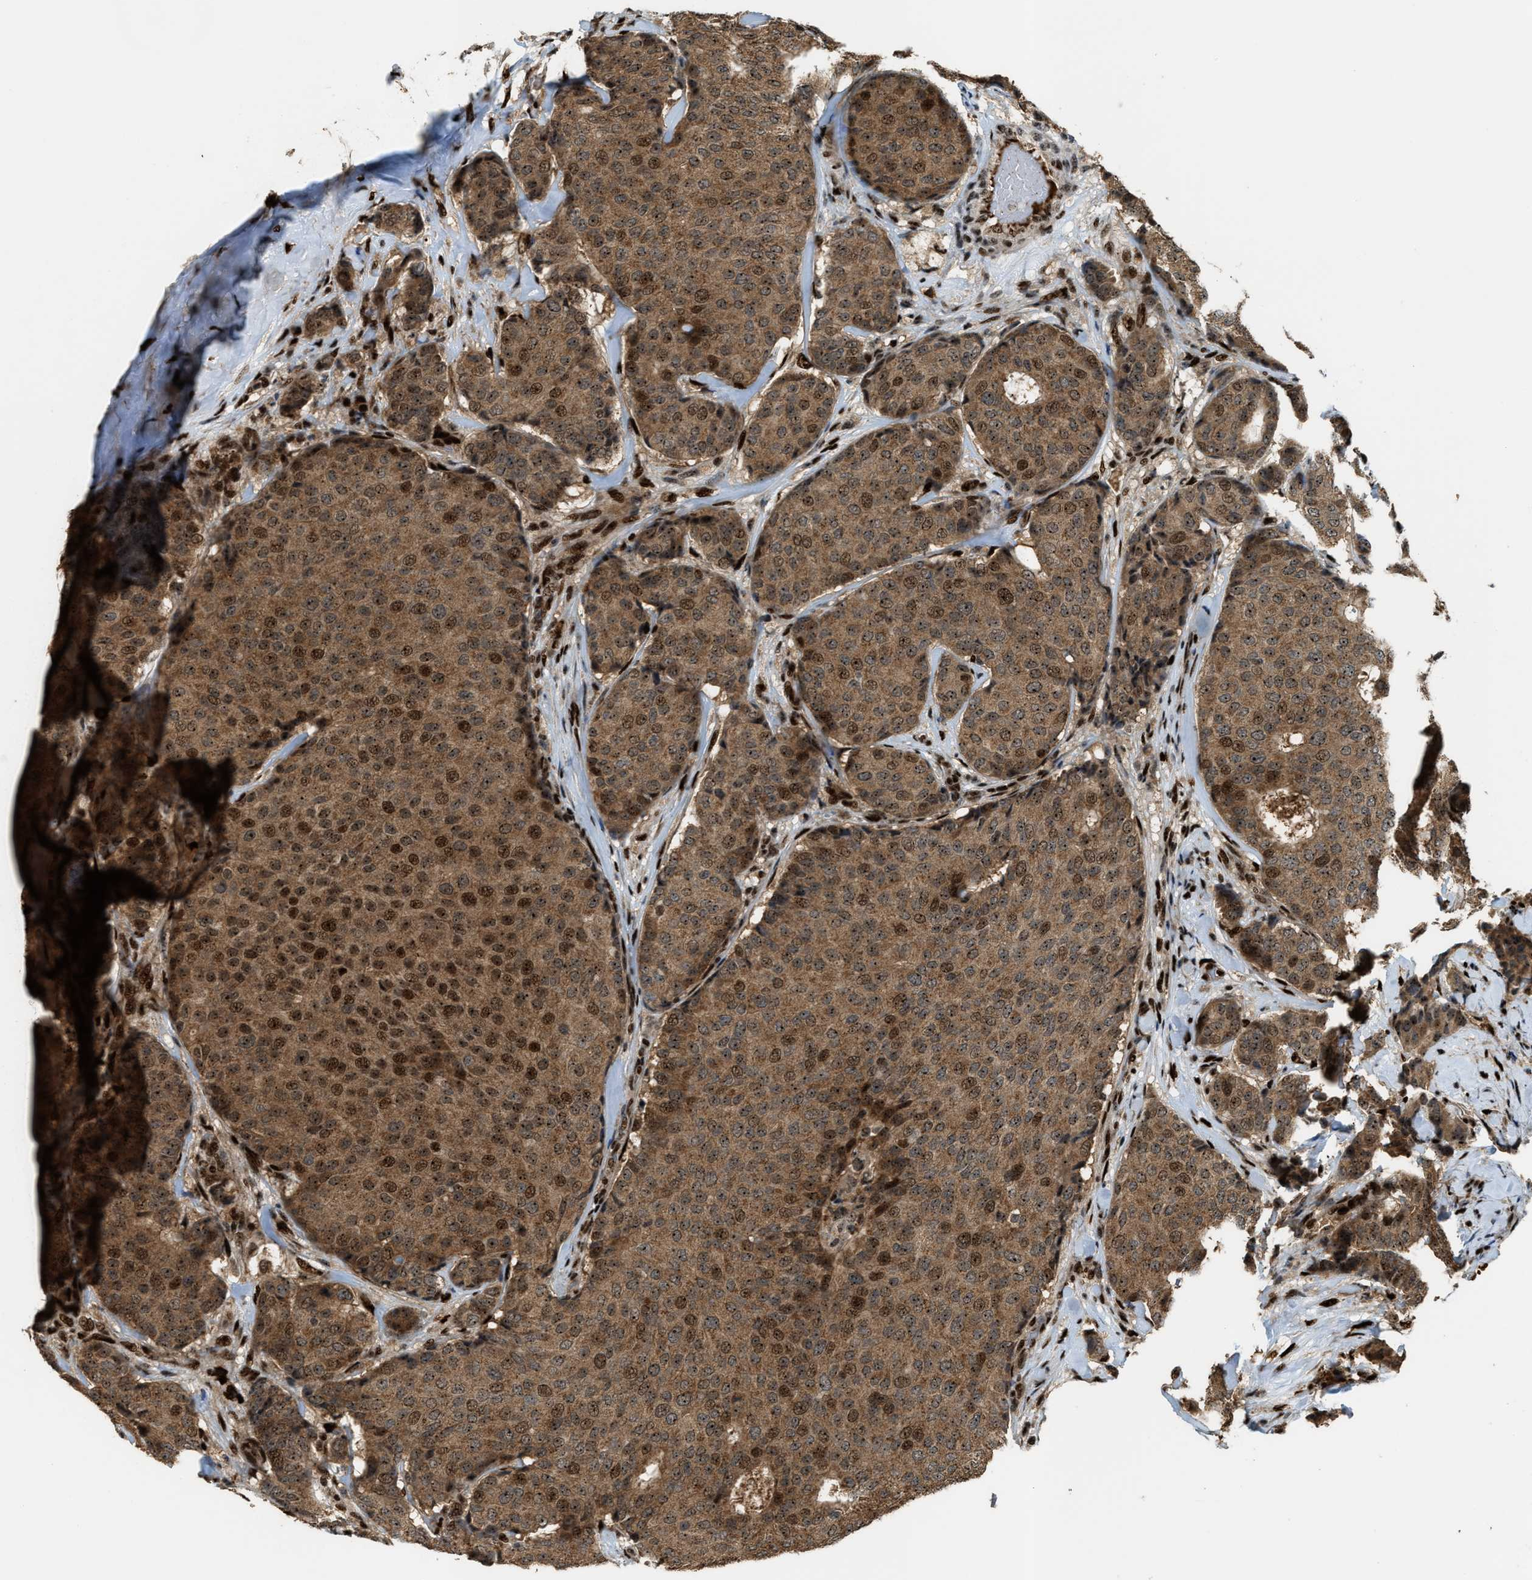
{"staining": {"intensity": "strong", "quantity": ">75%", "location": "cytoplasmic/membranous,nuclear"}, "tissue": "breast cancer", "cell_type": "Tumor cells", "image_type": "cancer", "snomed": [{"axis": "morphology", "description": "Duct carcinoma"}, {"axis": "topography", "description": "Breast"}], "caption": "Immunohistochemistry histopathology image of neoplastic tissue: breast cancer (infiltrating ductal carcinoma) stained using immunohistochemistry exhibits high levels of strong protein expression localized specifically in the cytoplasmic/membranous and nuclear of tumor cells, appearing as a cytoplasmic/membranous and nuclear brown color.", "gene": "ZNF687", "patient": {"sex": "female", "age": 75}}